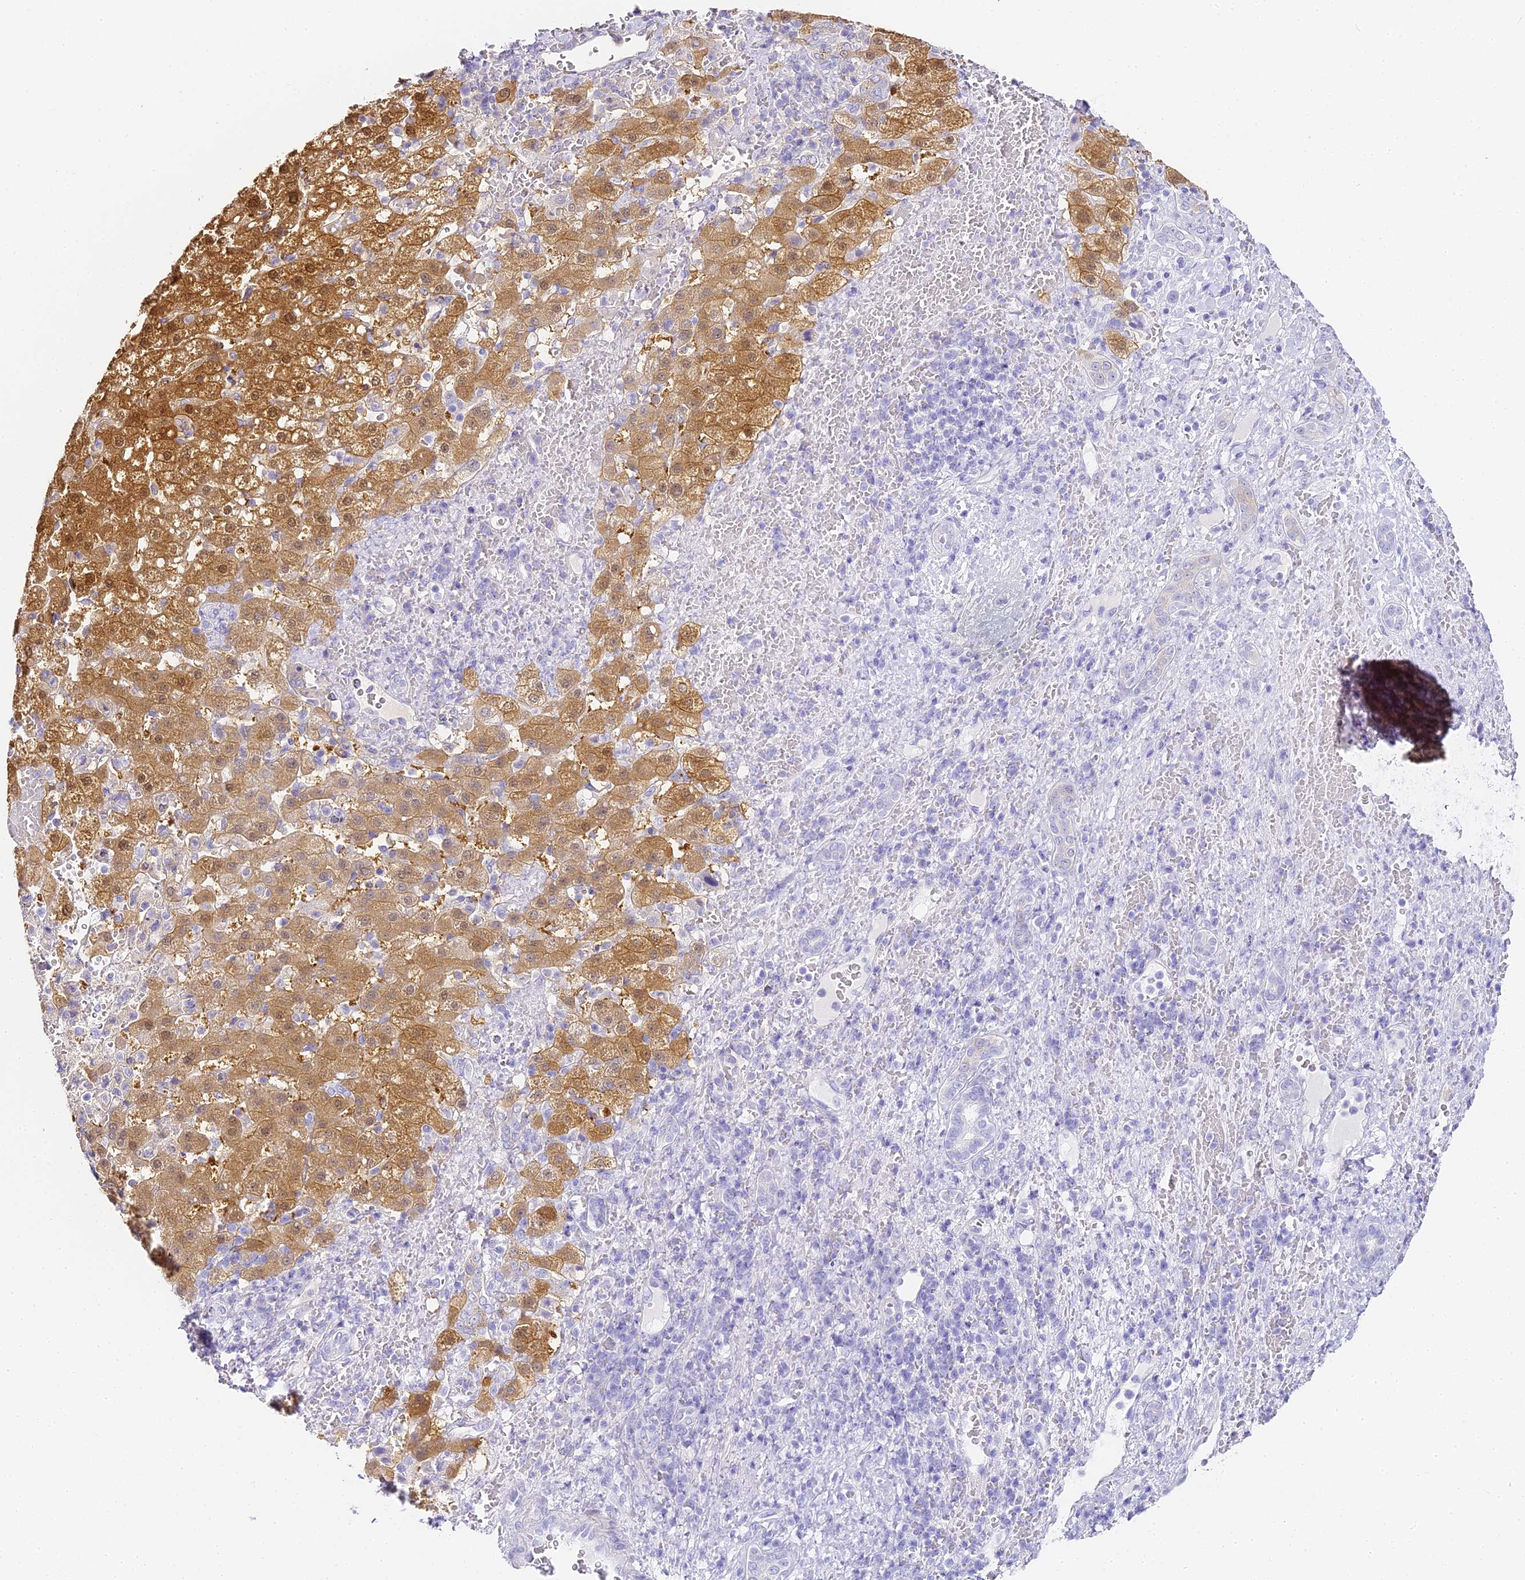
{"staining": {"intensity": "strong", "quantity": ">75%", "location": "cytoplasmic/membranous,nuclear"}, "tissue": "liver cancer", "cell_type": "Tumor cells", "image_type": "cancer", "snomed": [{"axis": "morphology", "description": "Normal tissue, NOS"}, {"axis": "morphology", "description": "Carcinoma, Hepatocellular, NOS"}, {"axis": "topography", "description": "Liver"}], "caption": "Immunohistochemistry photomicrograph of human hepatocellular carcinoma (liver) stained for a protein (brown), which exhibits high levels of strong cytoplasmic/membranous and nuclear positivity in about >75% of tumor cells.", "gene": "ABHD14A-ACY1", "patient": {"sex": "male", "age": 57}}